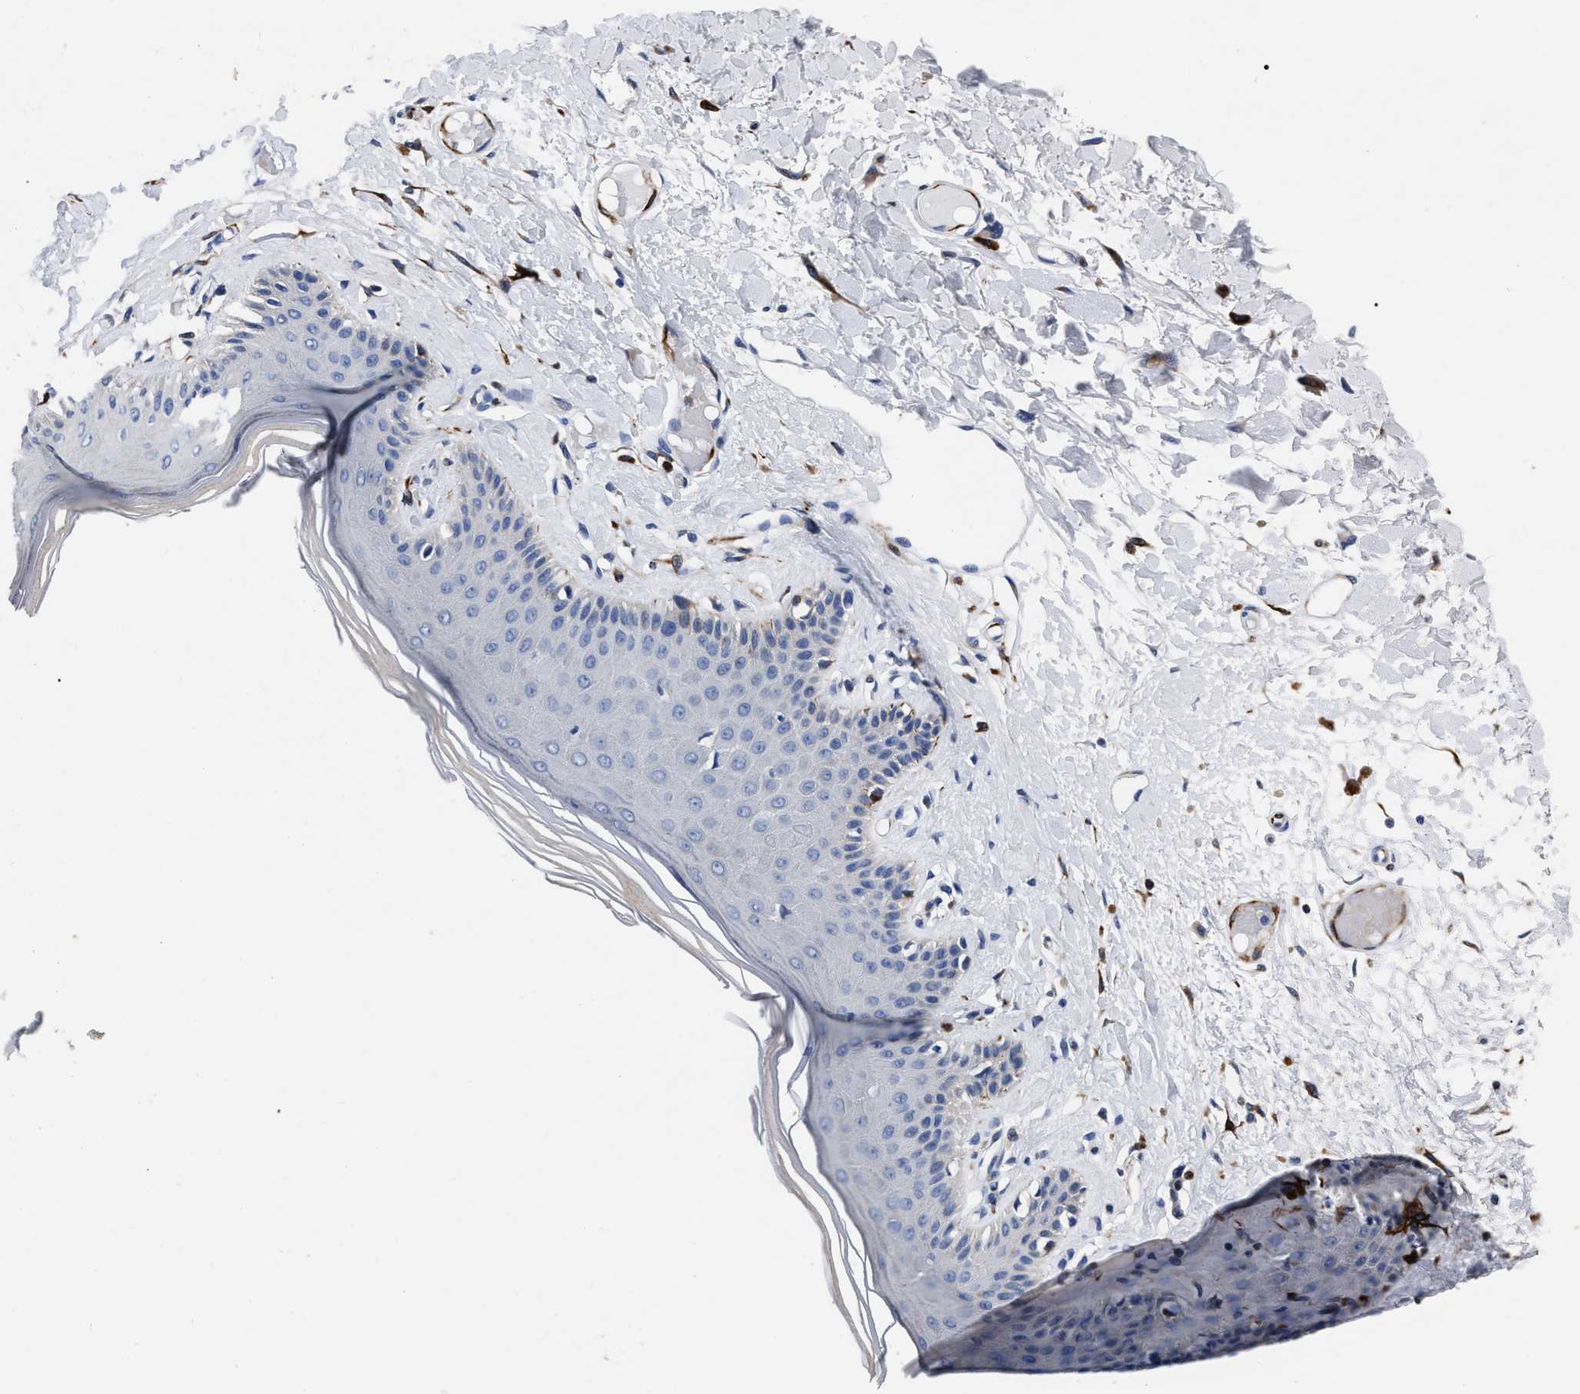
{"staining": {"intensity": "weak", "quantity": "<25%", "location": "cytoplasmic/membranous"}, "tissue": "skin", "cell_type": "Epidermal cells", "image_type": "normal", "snomed": [{"axis": "morphology", "description": "Normal tissue, NOS"}, {"axis": "topography", "description": "Vulva"}], "caption": "Epidermal cells show no significant protein staining in normal skin. The staining was performed using DAB (3,3'-diaminobenzidine) to visualize the protein expression in brown, while the nuclei were stained in blue with hematoxylin (Magnification: 20x).", "gene": "OR10G3", "patient": {"sex": "female", "age": 73}}